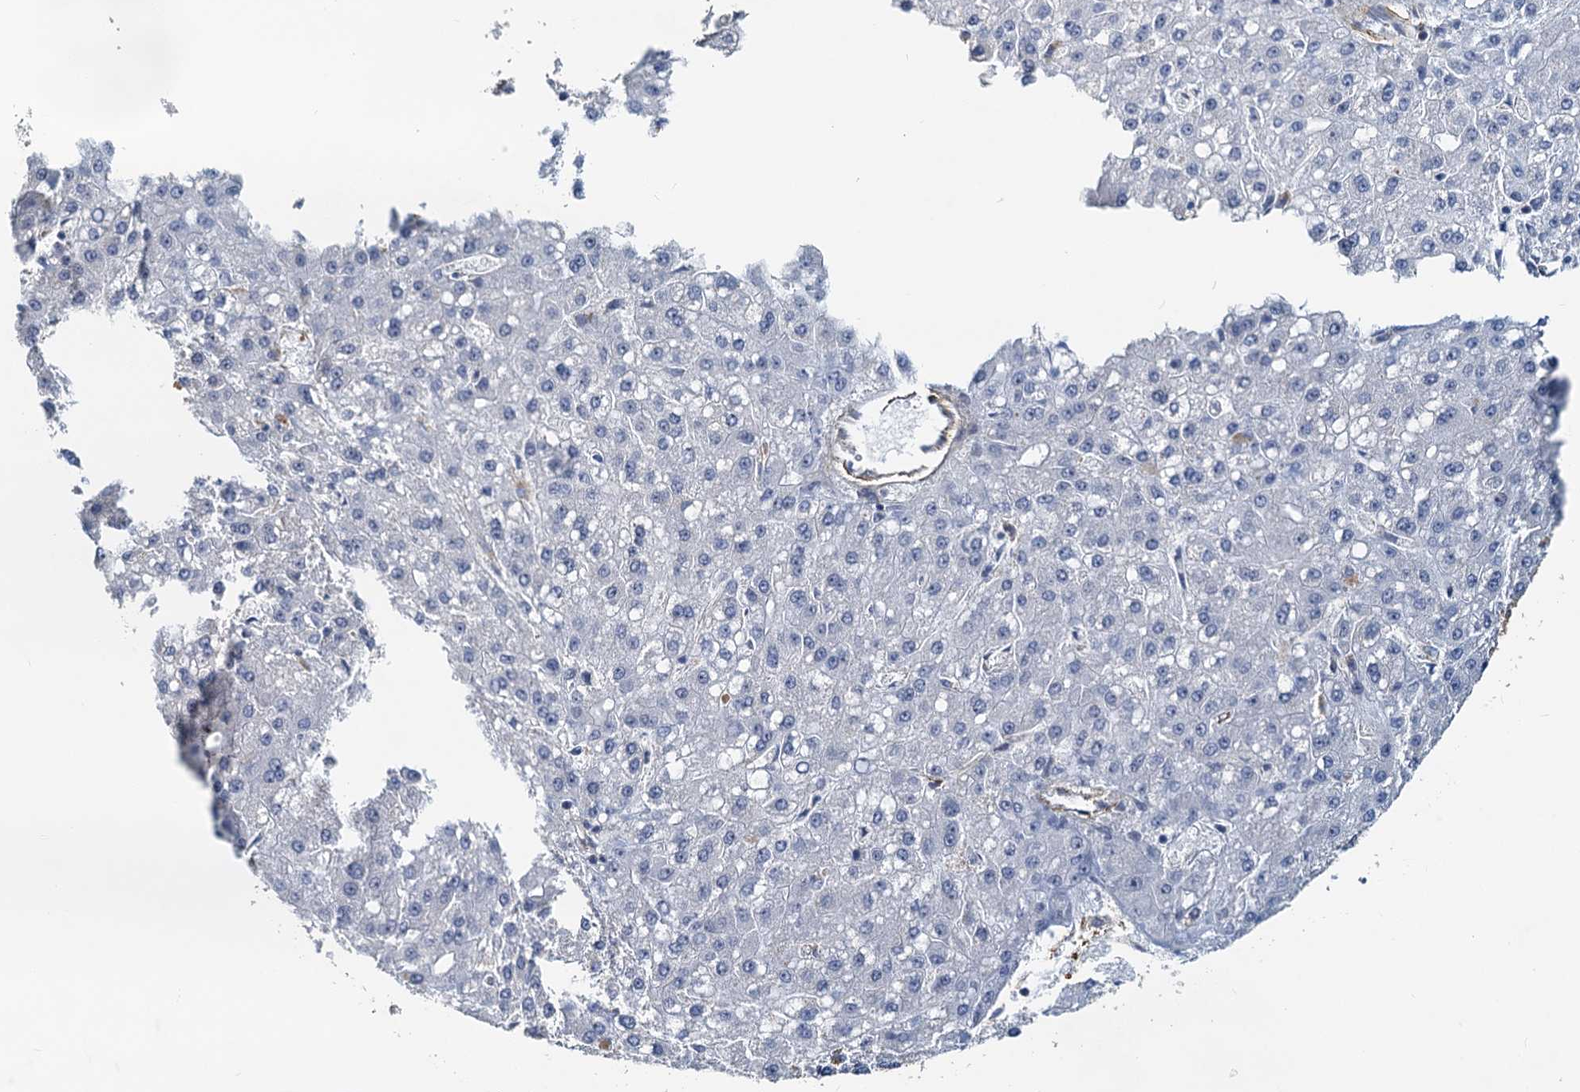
{"staining": {"intensity": "negative", "quantity": "none", "location": "none"}, "tissue": "liver cancer", "cell_type": "Tumor cells", "image_type": "cancer", "snomed": [{"axis": "morphology", "description": "Carcinoma, Hepatocellular, NOS"}, {"axis": "topography", "description": "Liver"}], "caption": "The image shows no staining of tumor cells in hepatocellular carcinoma (liver). (DAB immunohistochemistry visualized using brightfield microscopy, high magnification).", "gene": "SPINDOC", "patient": {"sex": "male", "age": 67}}